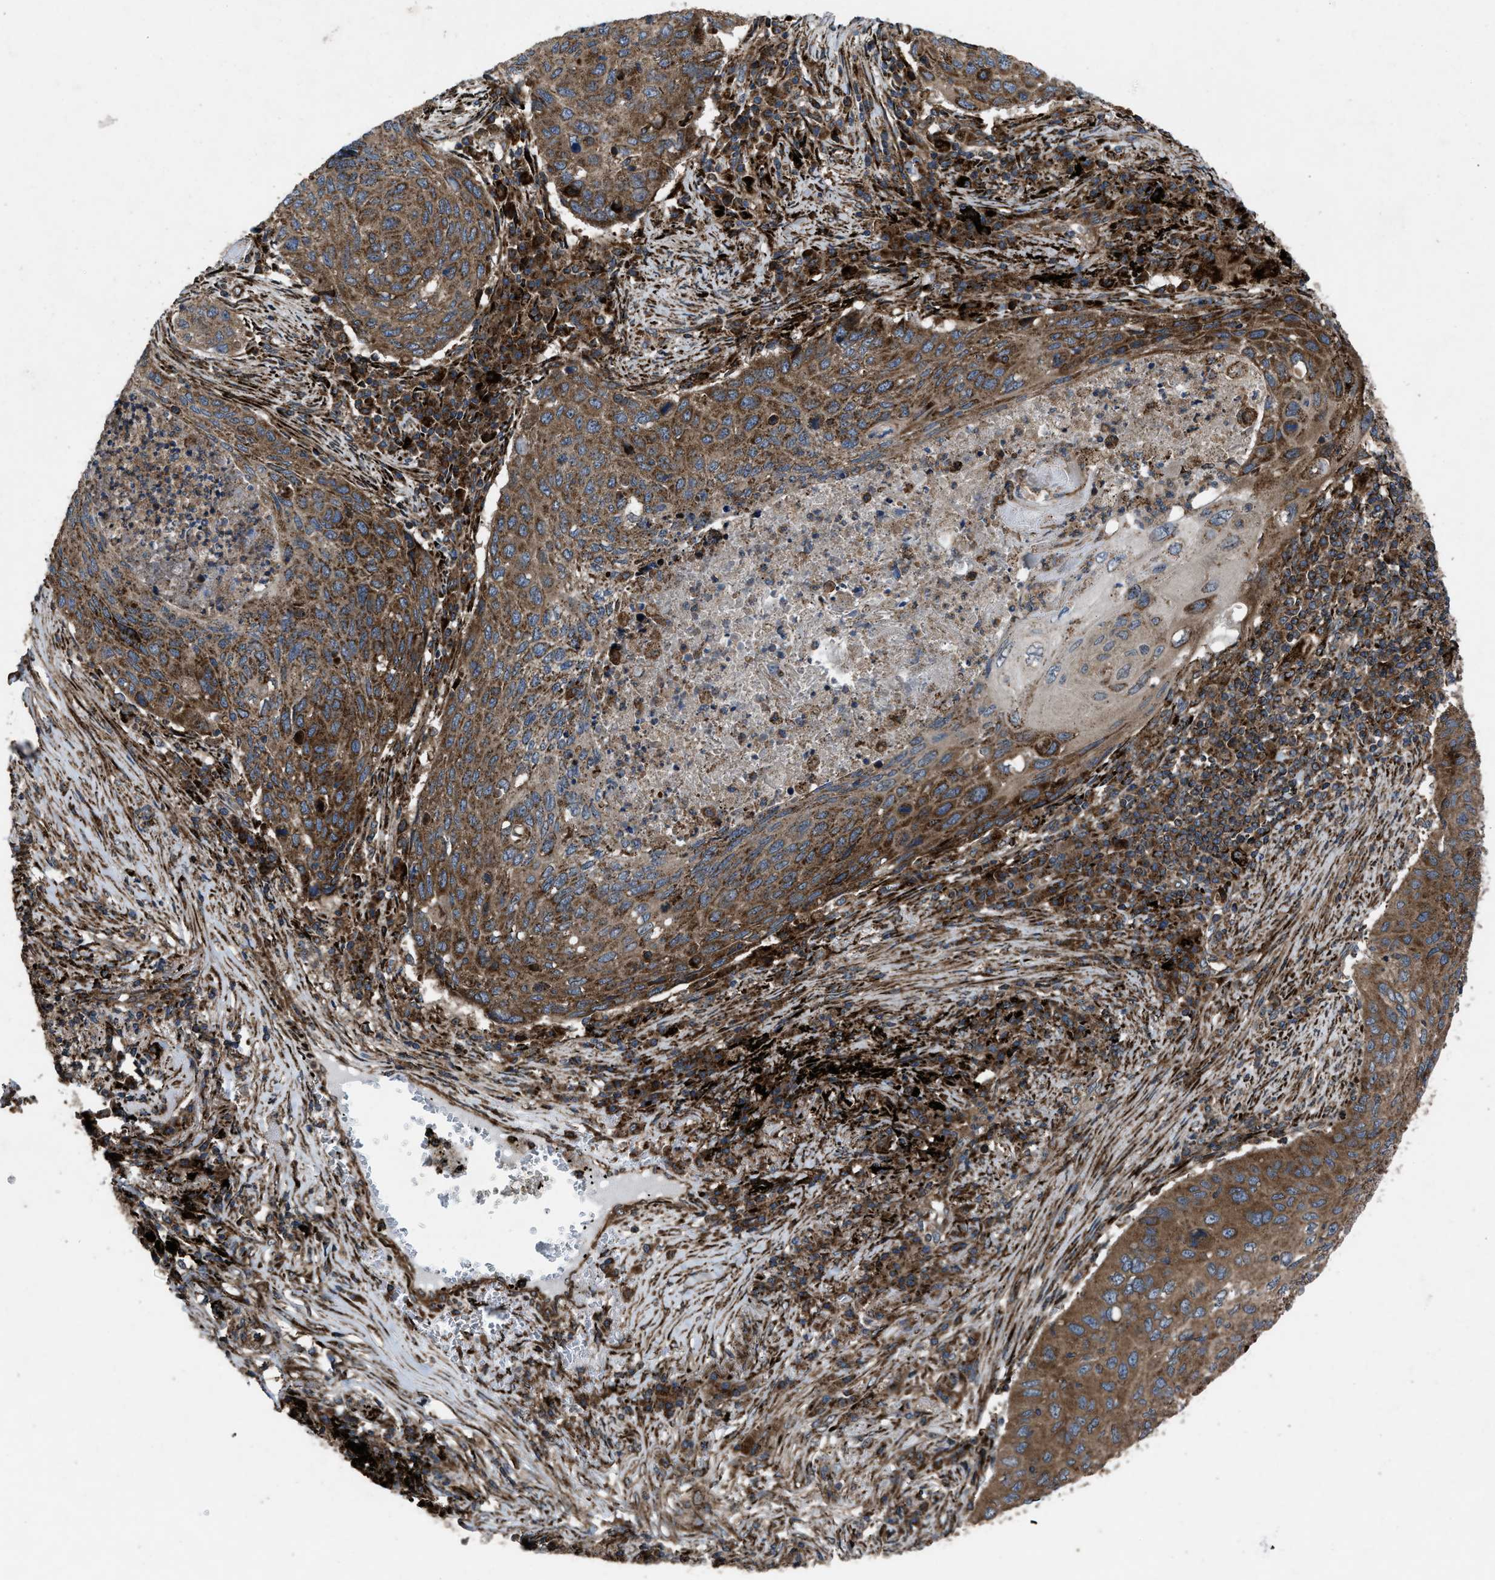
{"staining": {"intensity": "strong", "quantity": ">75%", "location": "cytoplasmic/membranous"}, "tissue": "lung cancer", "cell_type": "Tumor cells", "image_type": "cancer", "snomed": [{"axis": "morphology", "description": "Squamous cell carcinoma, NOS"}, {"axis": "topography", "description": "Lung"}], "caption": "Immunohistochemical staining of human lung cancer displays high levels of strong cytoplasmic/membranous protein positivity in approximately >75% of tumor cells. Immunohistochemistry (ihc) stains the protein in brown and the nuclei are stained blue.", "gene": "PER3", "patient": {"sex": "female", "age": 63}}